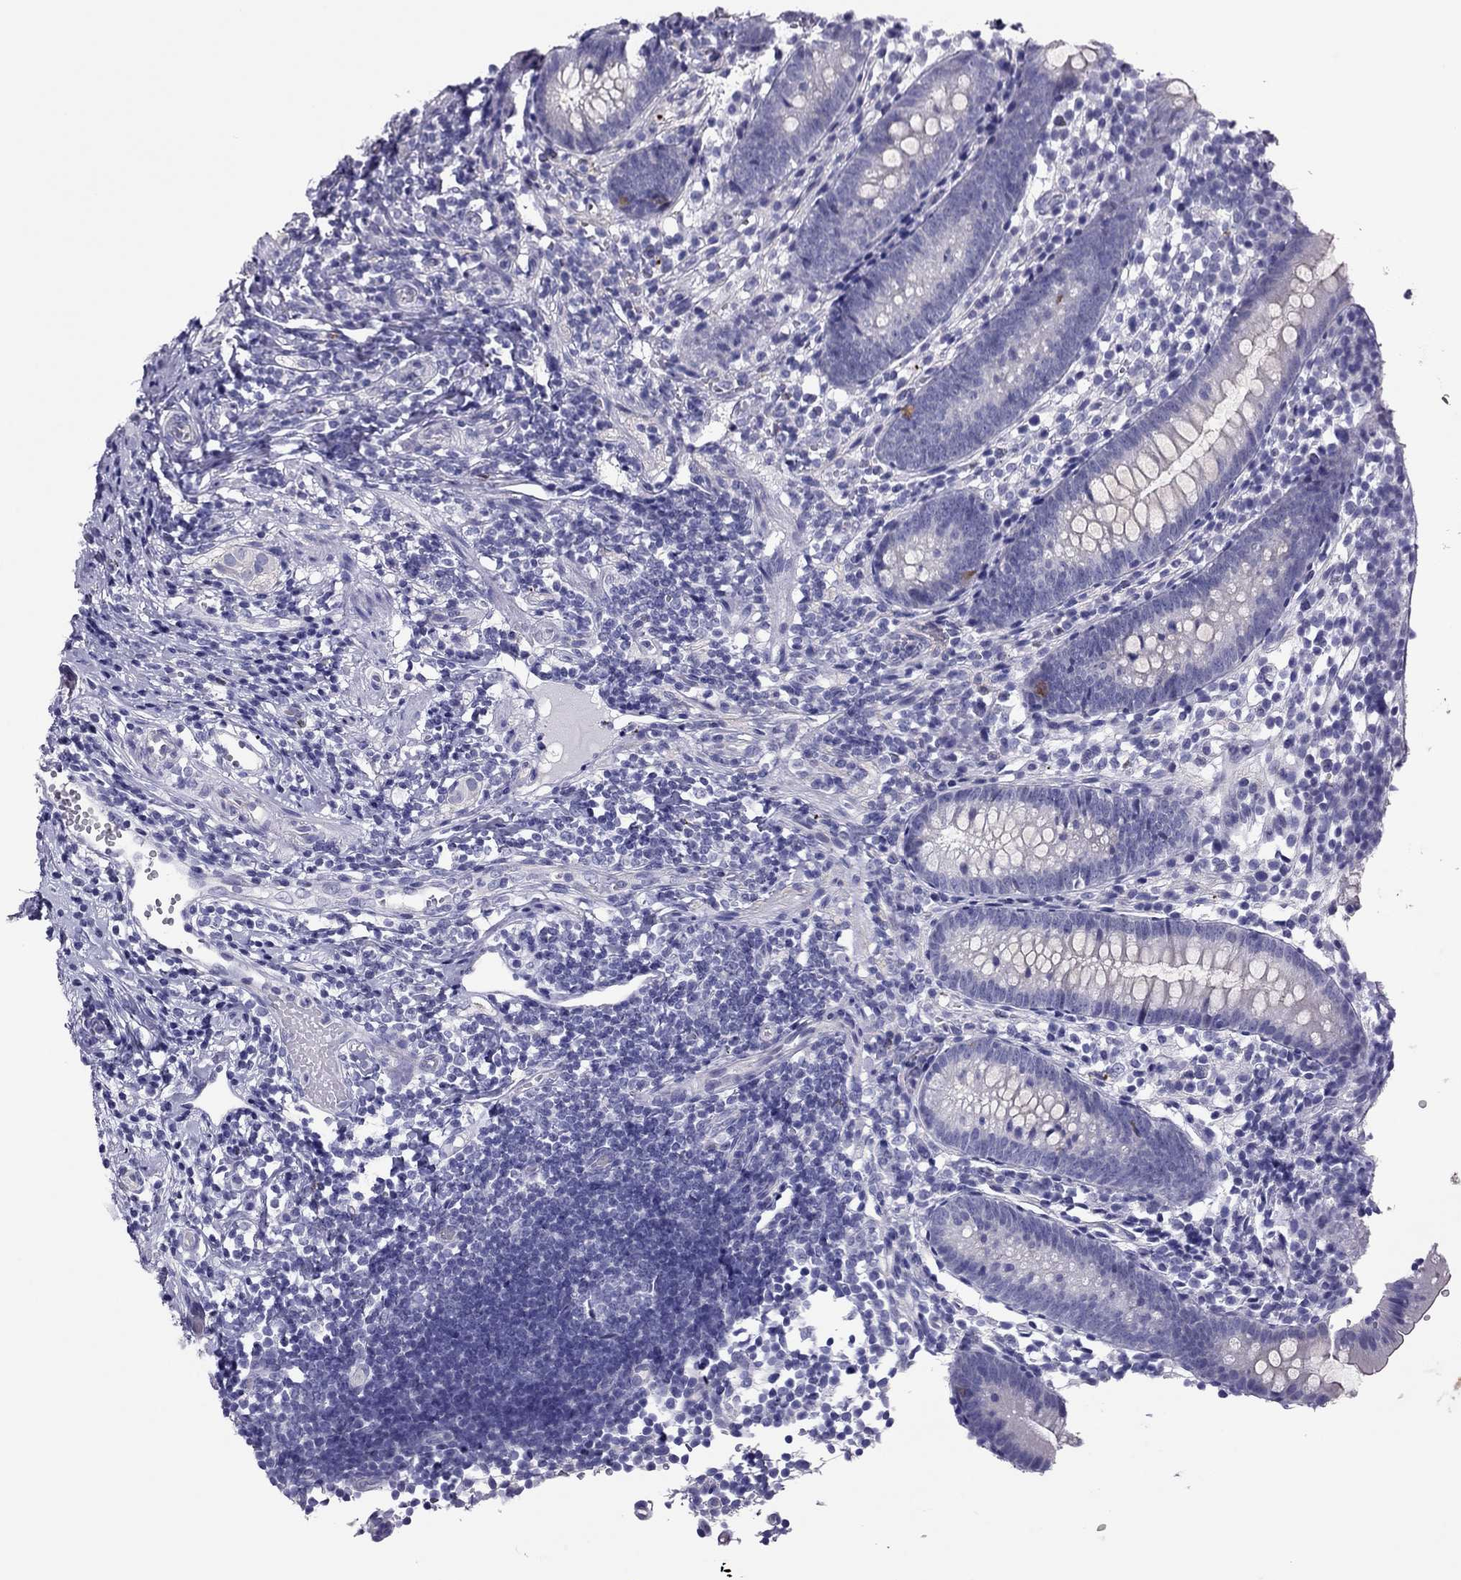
{"staining": {"intensity": "moderate", "quantity": "<25%", "location": "cytoplasmic/membranous"}, "tissue": "appendix", "cell_type": "Glandular cells", "image_type": "normal", "snomed": [{"axis": "morphology", "description": "Normal tissue, NOS"}, {"axis": "topography", "description": "Appendix"}], "caption": "Benign appendix was stained to show a protein in brown. There is low levels of moderate cytoplasmic/membranous expression in about <25% of glandular cells.", "gene": "PDE6A", "patient": {"sex": "female", "age": 40}}